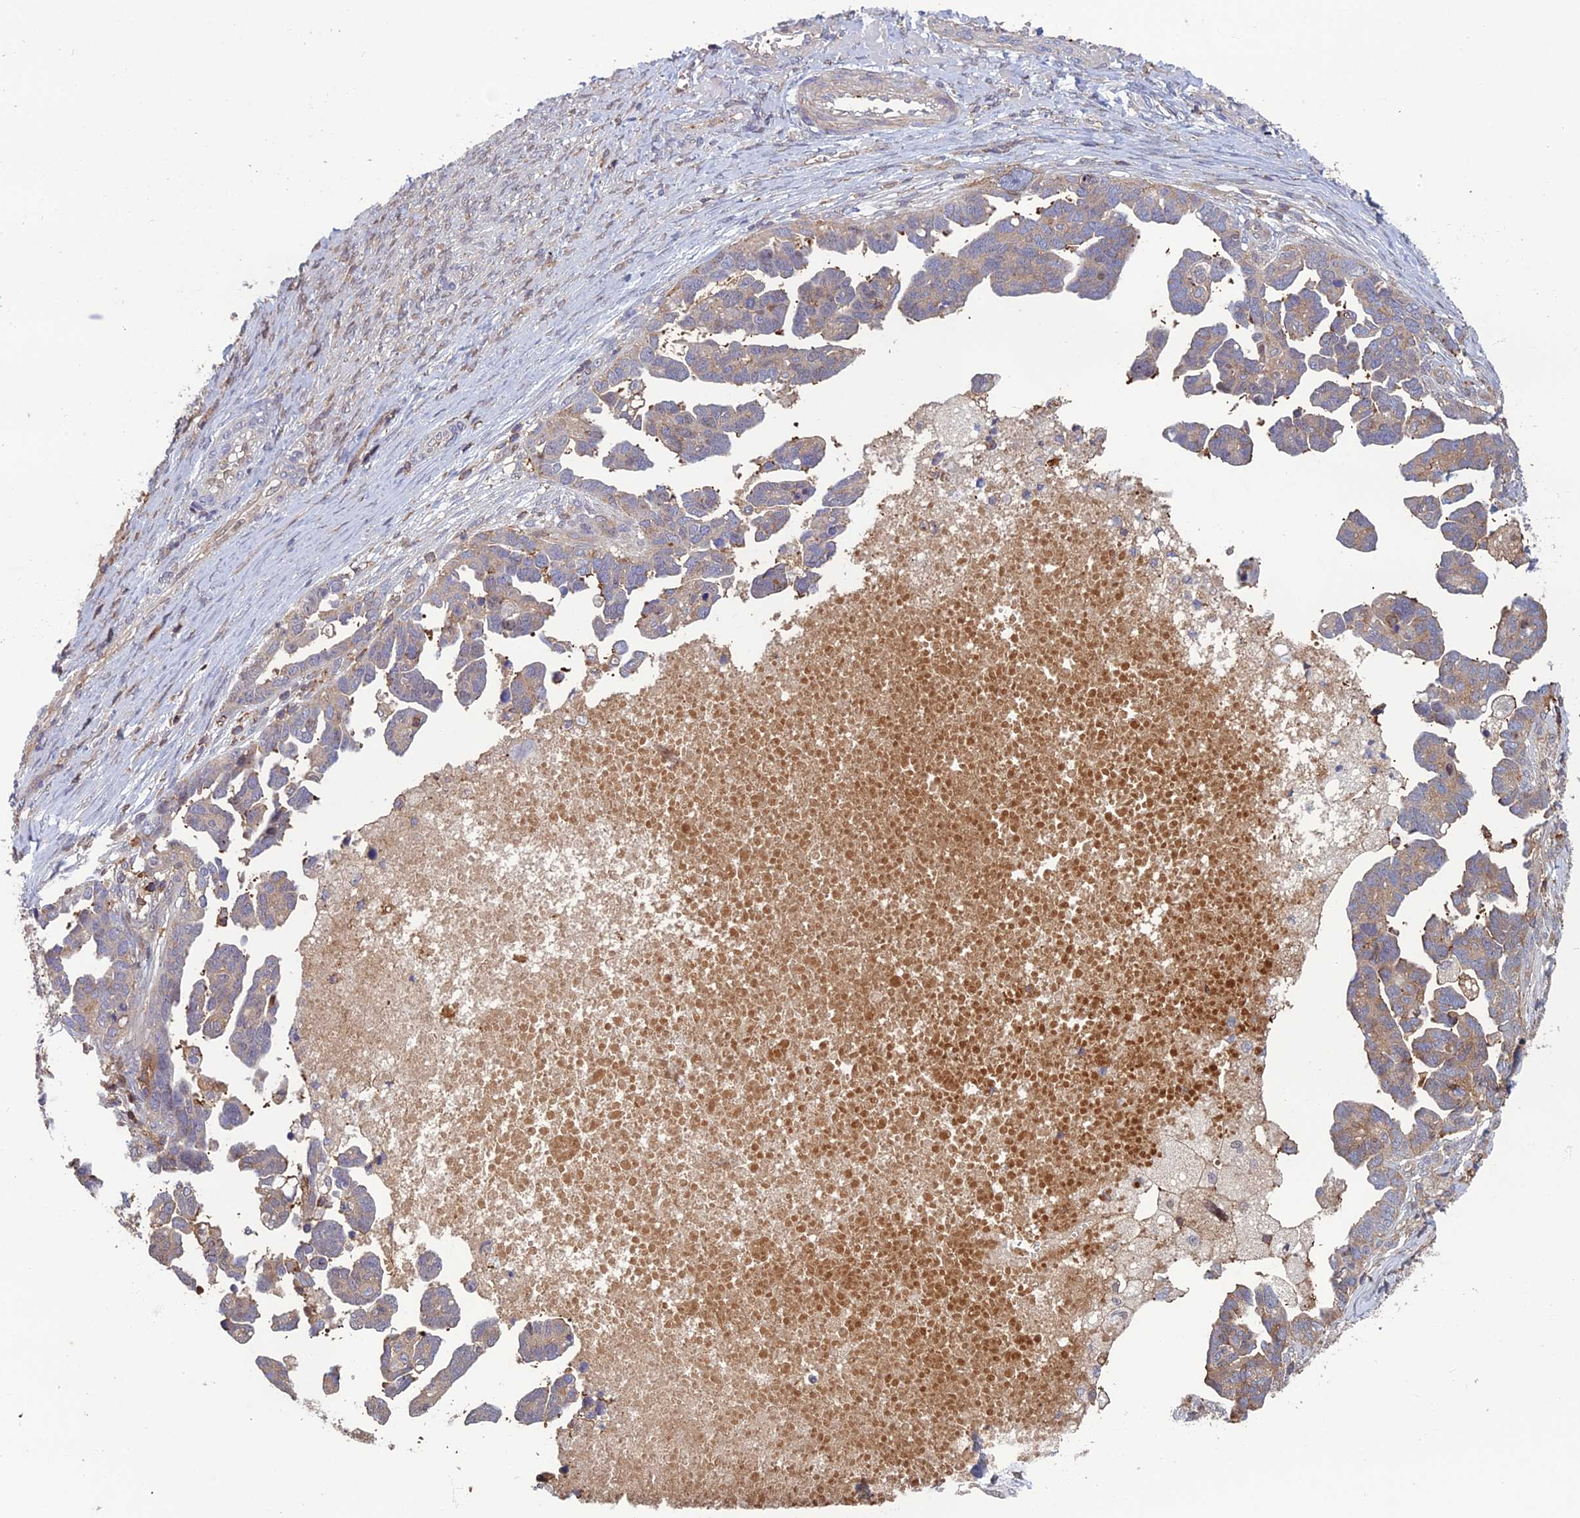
{"staining": {"intensity": "weak", "quantity": ">75%", "location": "cytoplasmic/membranous"}, "tissue": "ovarian cancer", "cell_type": "Tumor cells", "image_type": "cancer", "snomed": [{"axis": "morphology", "description": "Cystadenocarcinoma, serous, NOS"}, {"axis": "topography", "description": "Ovary"}], "caption": "Immunohistochemical staining of human serous cystadenocarcinoma (ovarian) displays low levels of weak cytoplasmic/membranous expression in approximately >75% of tumor cells. (DAB (3,3'-diaminobenzidine) IHC with brightfield microscopy, high magnification).", "gene": "C15orf62", "patient": {"sex": "female", "age": 54}}